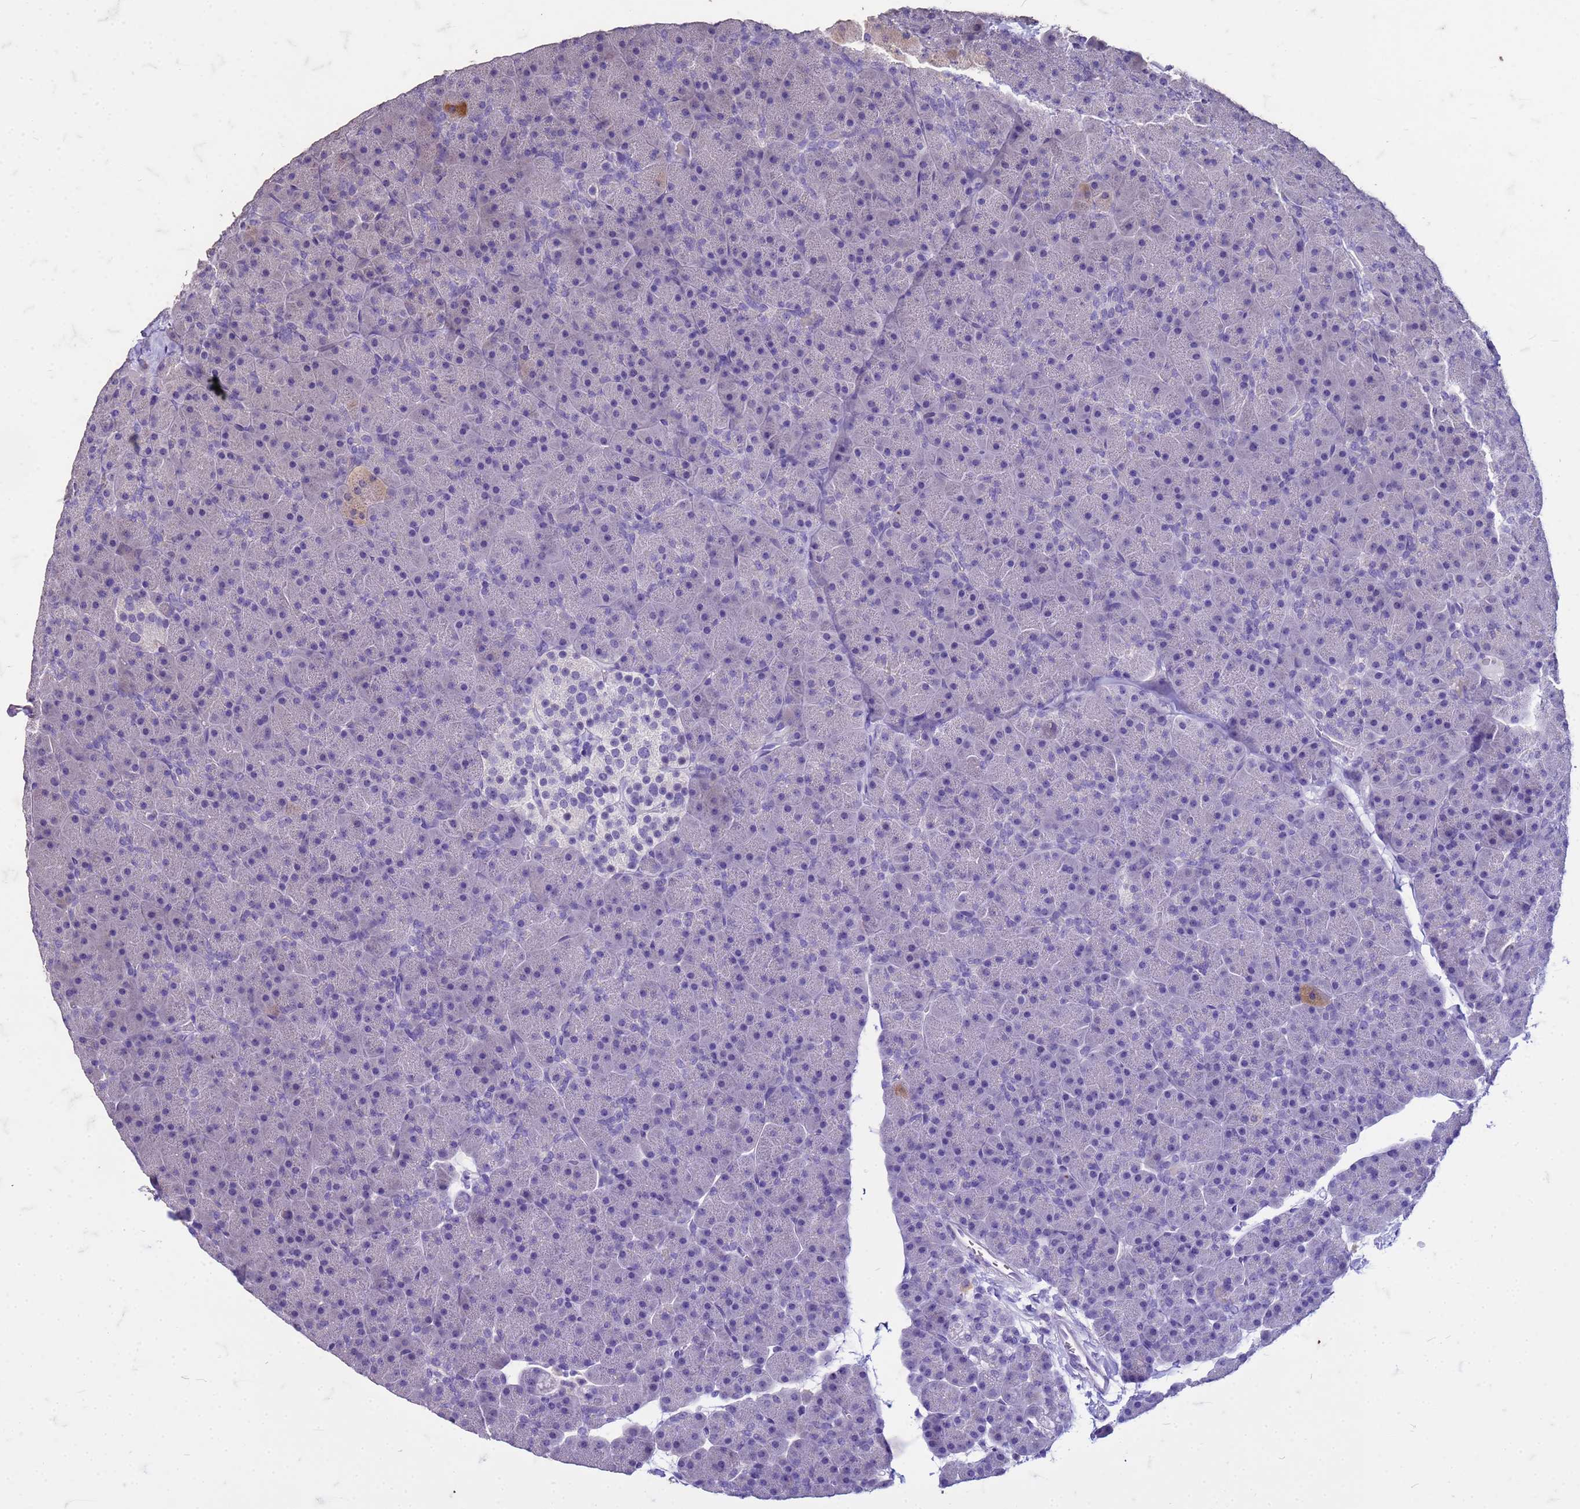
{"staining": {"intensity": "moderate", "quantity": "<25%", "location": "cytoplasmic/membranous"}, "tissue": "pancreas", "cell_type": "Exocrine glandular cells", "image_type": "normal", "snomed": [{"axis": "morphology", "description": "Normal tissue, NOS"}, {"axis": "topography", "description": "Pancreas"}], "caption": "Immunohistochemistry (DAB (3,3'-diaminobenzidine)) staining of benign human pancreas demonstrates moderate cytoplasmic/membranous protein expression in approximately <25% of exocrine glandular cells.", "gene": "FAM184B", "patient": {"sex": "male", "age": 36}}